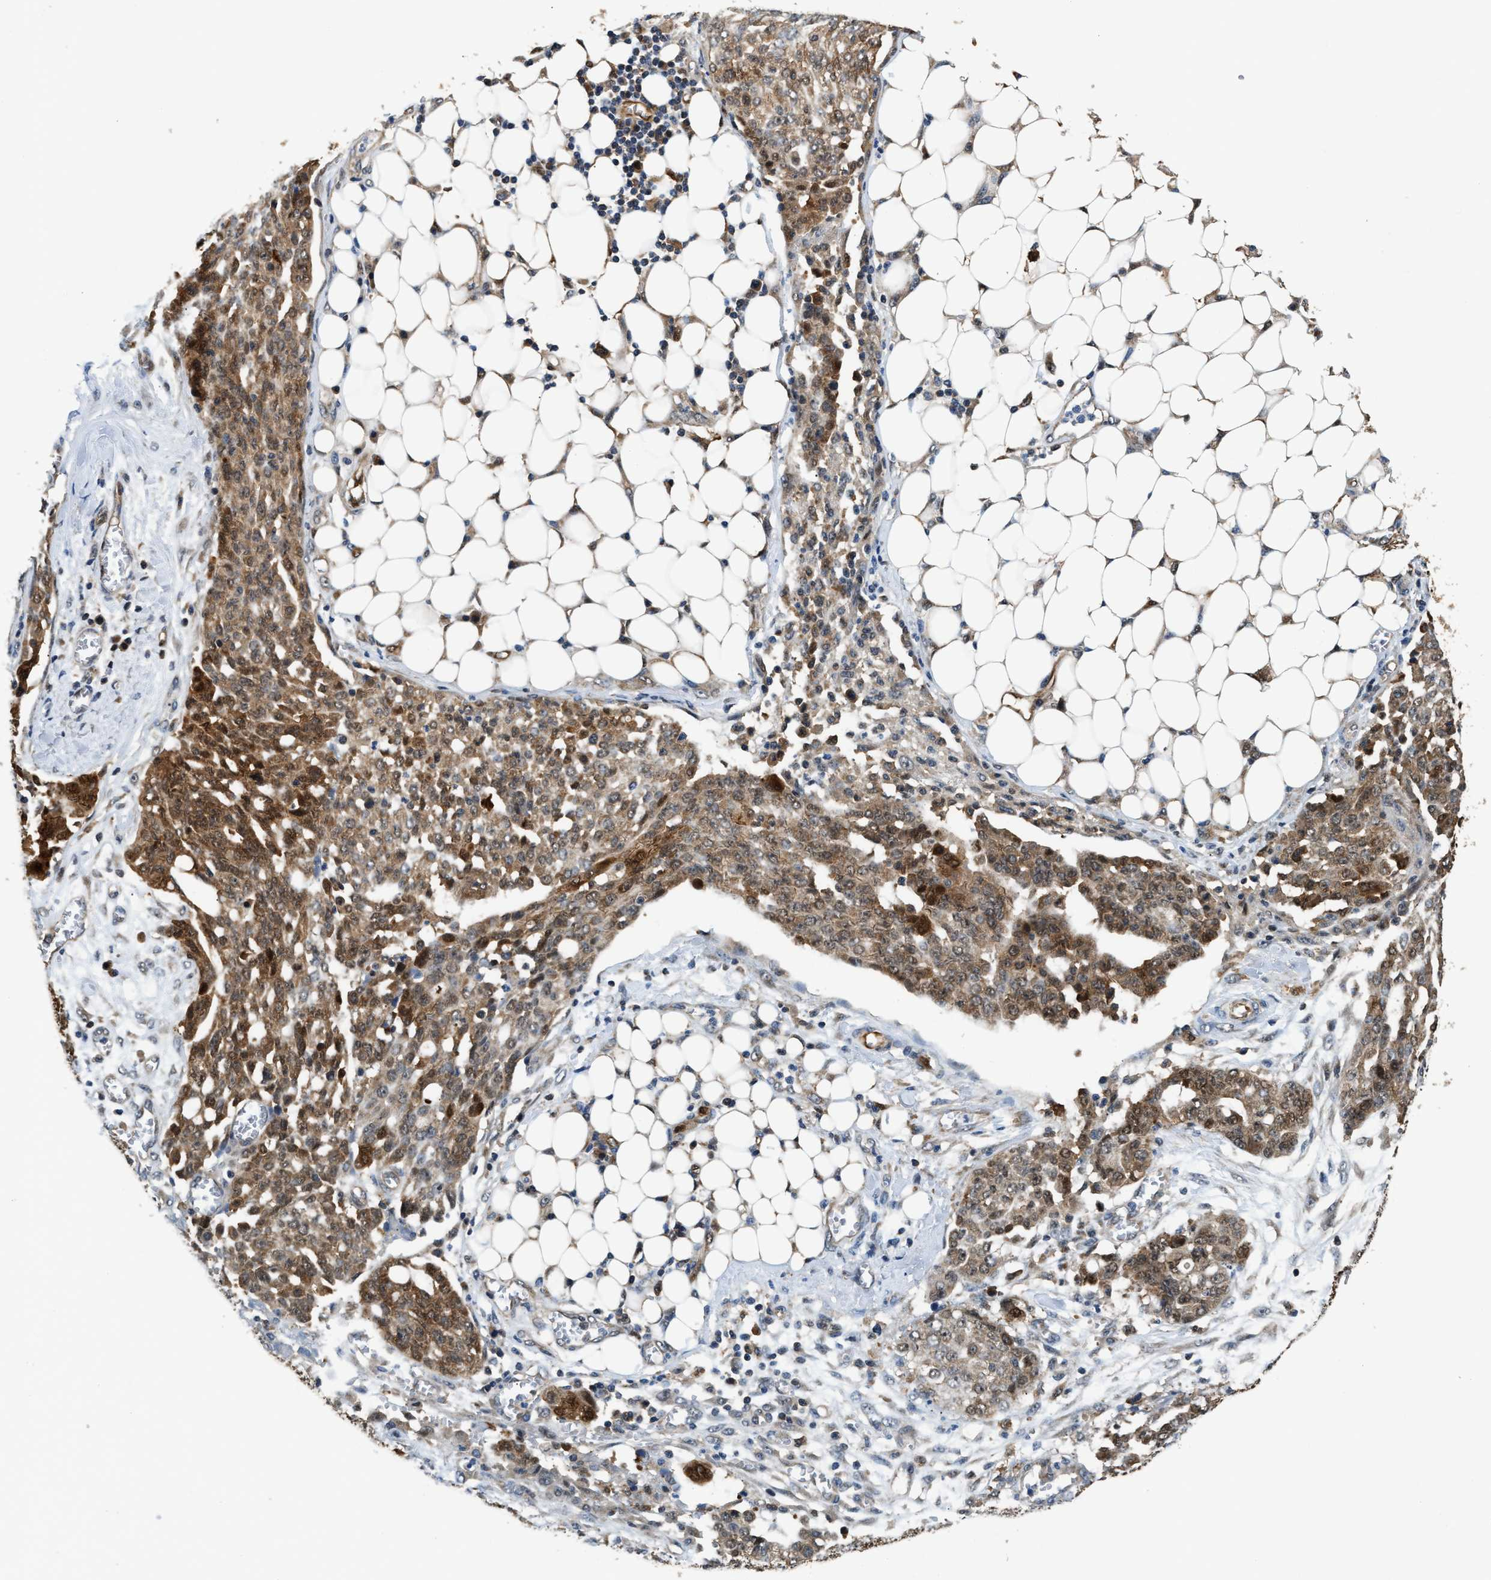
{"staining": {"intensity": "moderate", "quantity": ">75%", "location": "cytoplasmic/membranous"}, "tissue": "ovarian cancer", "cell_type": "Tumor cells", "image_type": "cancer", "snomed": [{"axis": "morphology", "description": "Cystadenocarcinoma, serous, NOS"}, {"axis": "topography", "description": "Soft tissue"}, {"axis": "topography", "description": "Ovary"}], "caption": "Ovarian serous cystadenocarcinoma stained for a protein (brown) displays moderate cytoplasmic/membranous positive staining in about >75% of tumor cells.", "gene": "PPA1", "patient": {"sex": "female", "age": 57}}